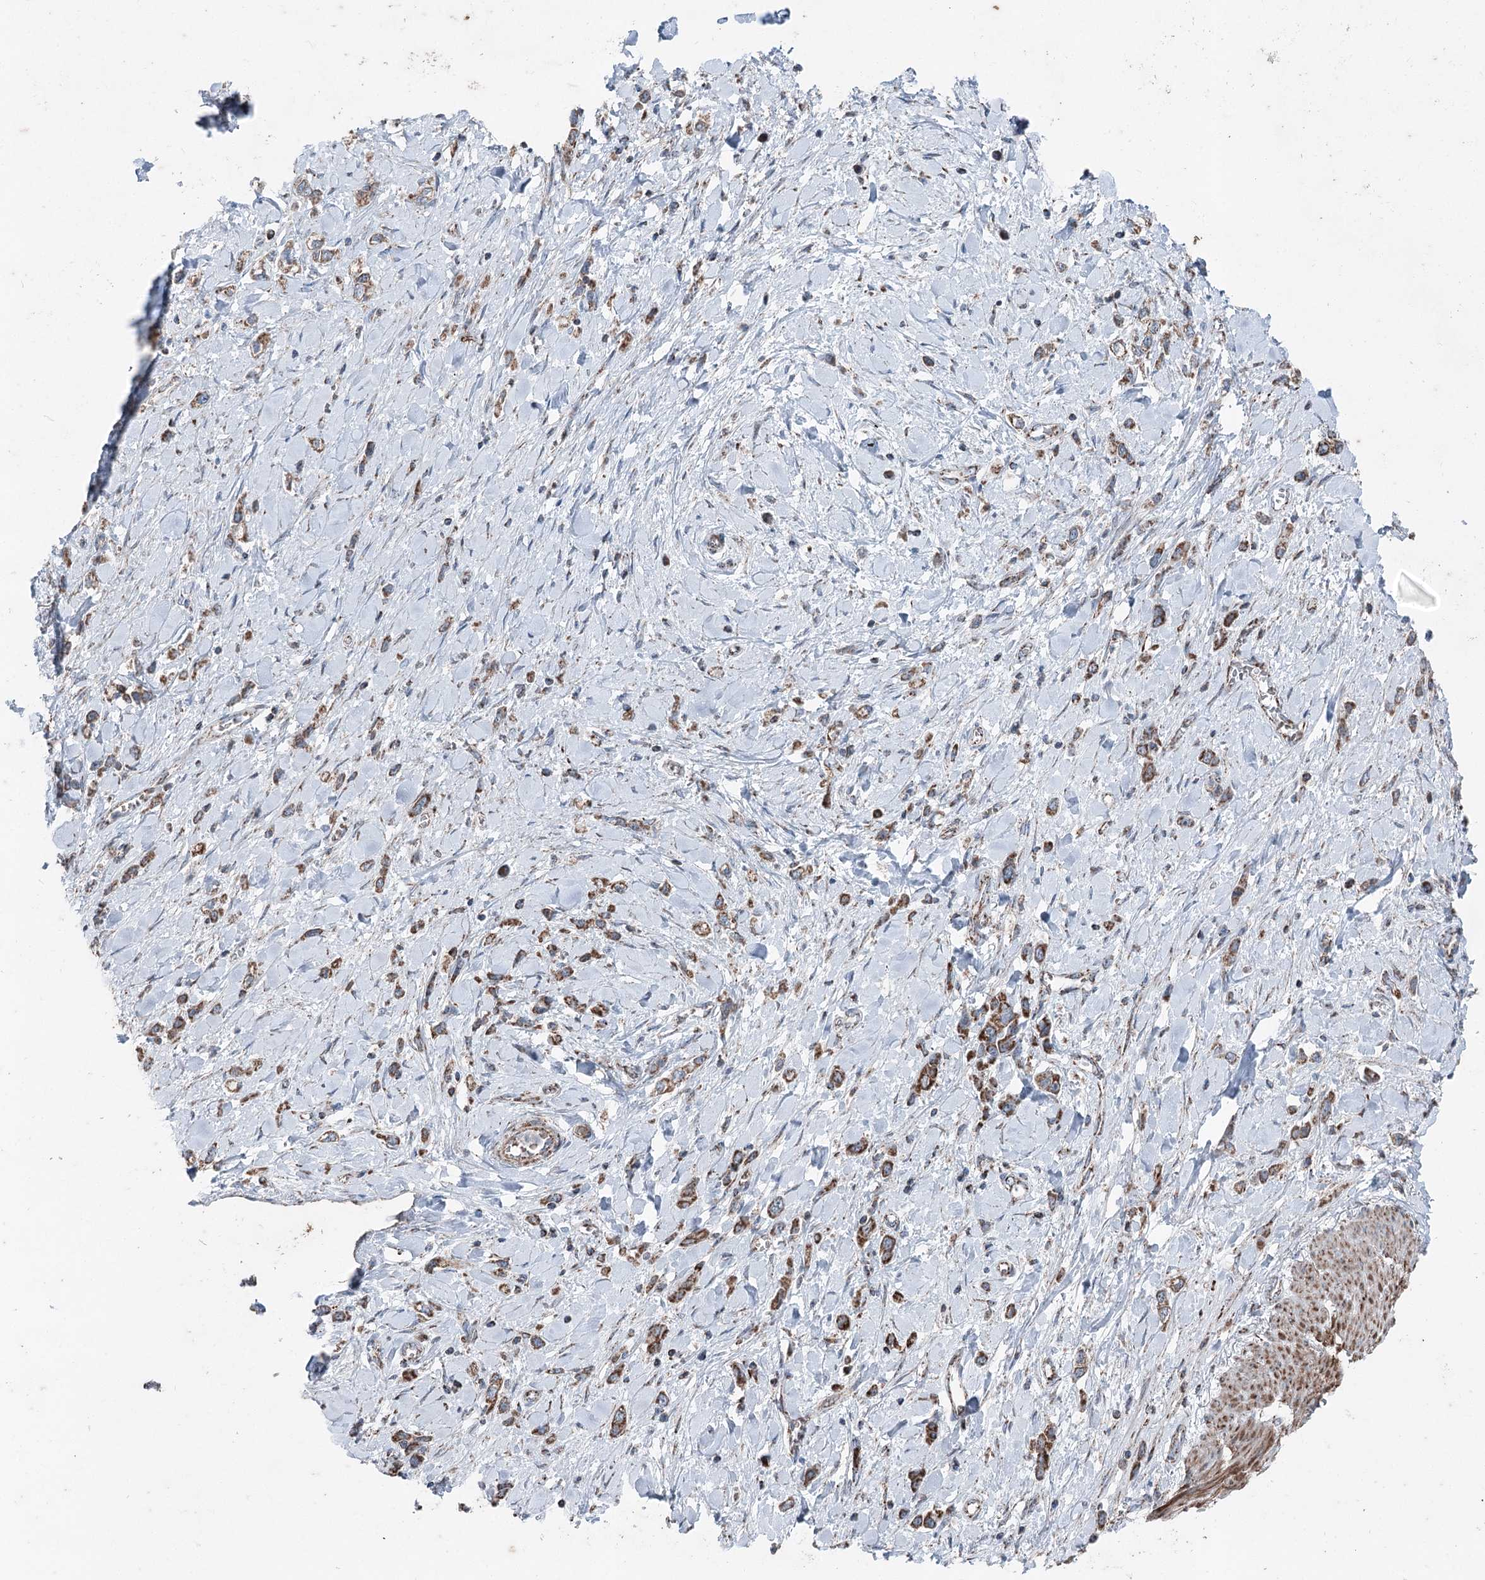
{"staining": {"intensity": "strong", "quantity": ">75%", "location": "cytoplasmic/membranous"}, "tissue": "stomach cancer", "cell_type": "Tumor cells", "image_type": "cancer", "snomed": [{"axis": "morphology", "description": "Normal tissue, NOS"}, {"axis": "morphology", "description": "Adenocarcinoma, NOS"}, {"axis": "topography", "description": "Stomach, upper"}, {"axis": "topography", "description": "Stomach"}], "caption": "The micrograph shows a brown stain indicating the presence of a protein in the cytoplasmic/membranous of tumor cells in stomach cancer.", "gene": "UCN3", "patient": {"sex": "female", "age": 65}}